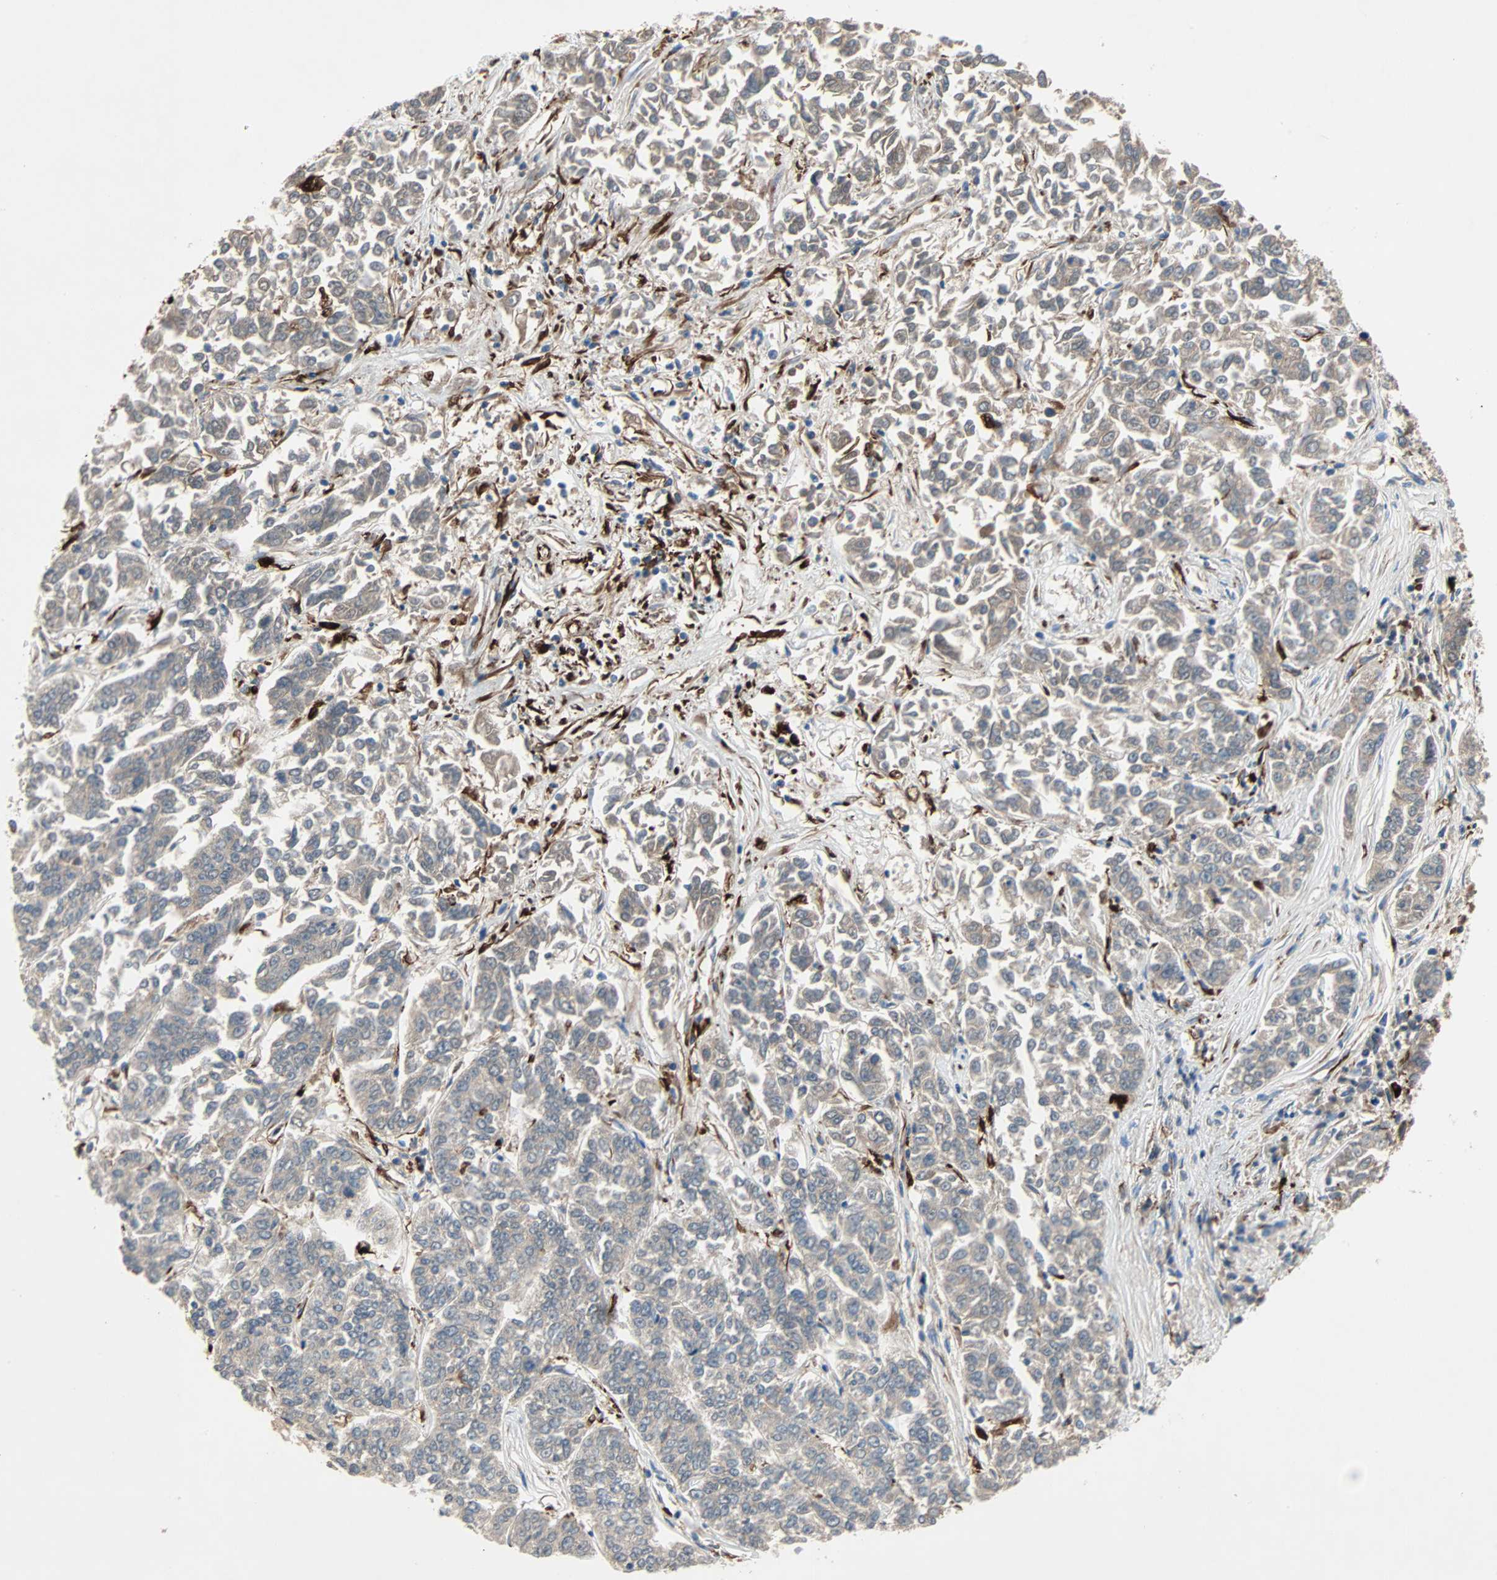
{"staining": {"intensity": "moderate", "quantity": ">75%", "location": "cytoplasmic/membranous"}, "tissue": "lung cancer", "cell_type": "Tumor cells", "image_type": "cancer", "snomed": [{"axis": "morphology", "description": "Adenocarcinoma, NOS"}, {"axis": "topography", "description": "Lung"}], "caption": "Human lung adenocarcinoma stained with a brown dye displays moderate cytoplasmic/membranous positive positivity in approximately >75% of tumor cells.", "gene": "XYLT1", "patient": {"sex": "male", "age": 84}}